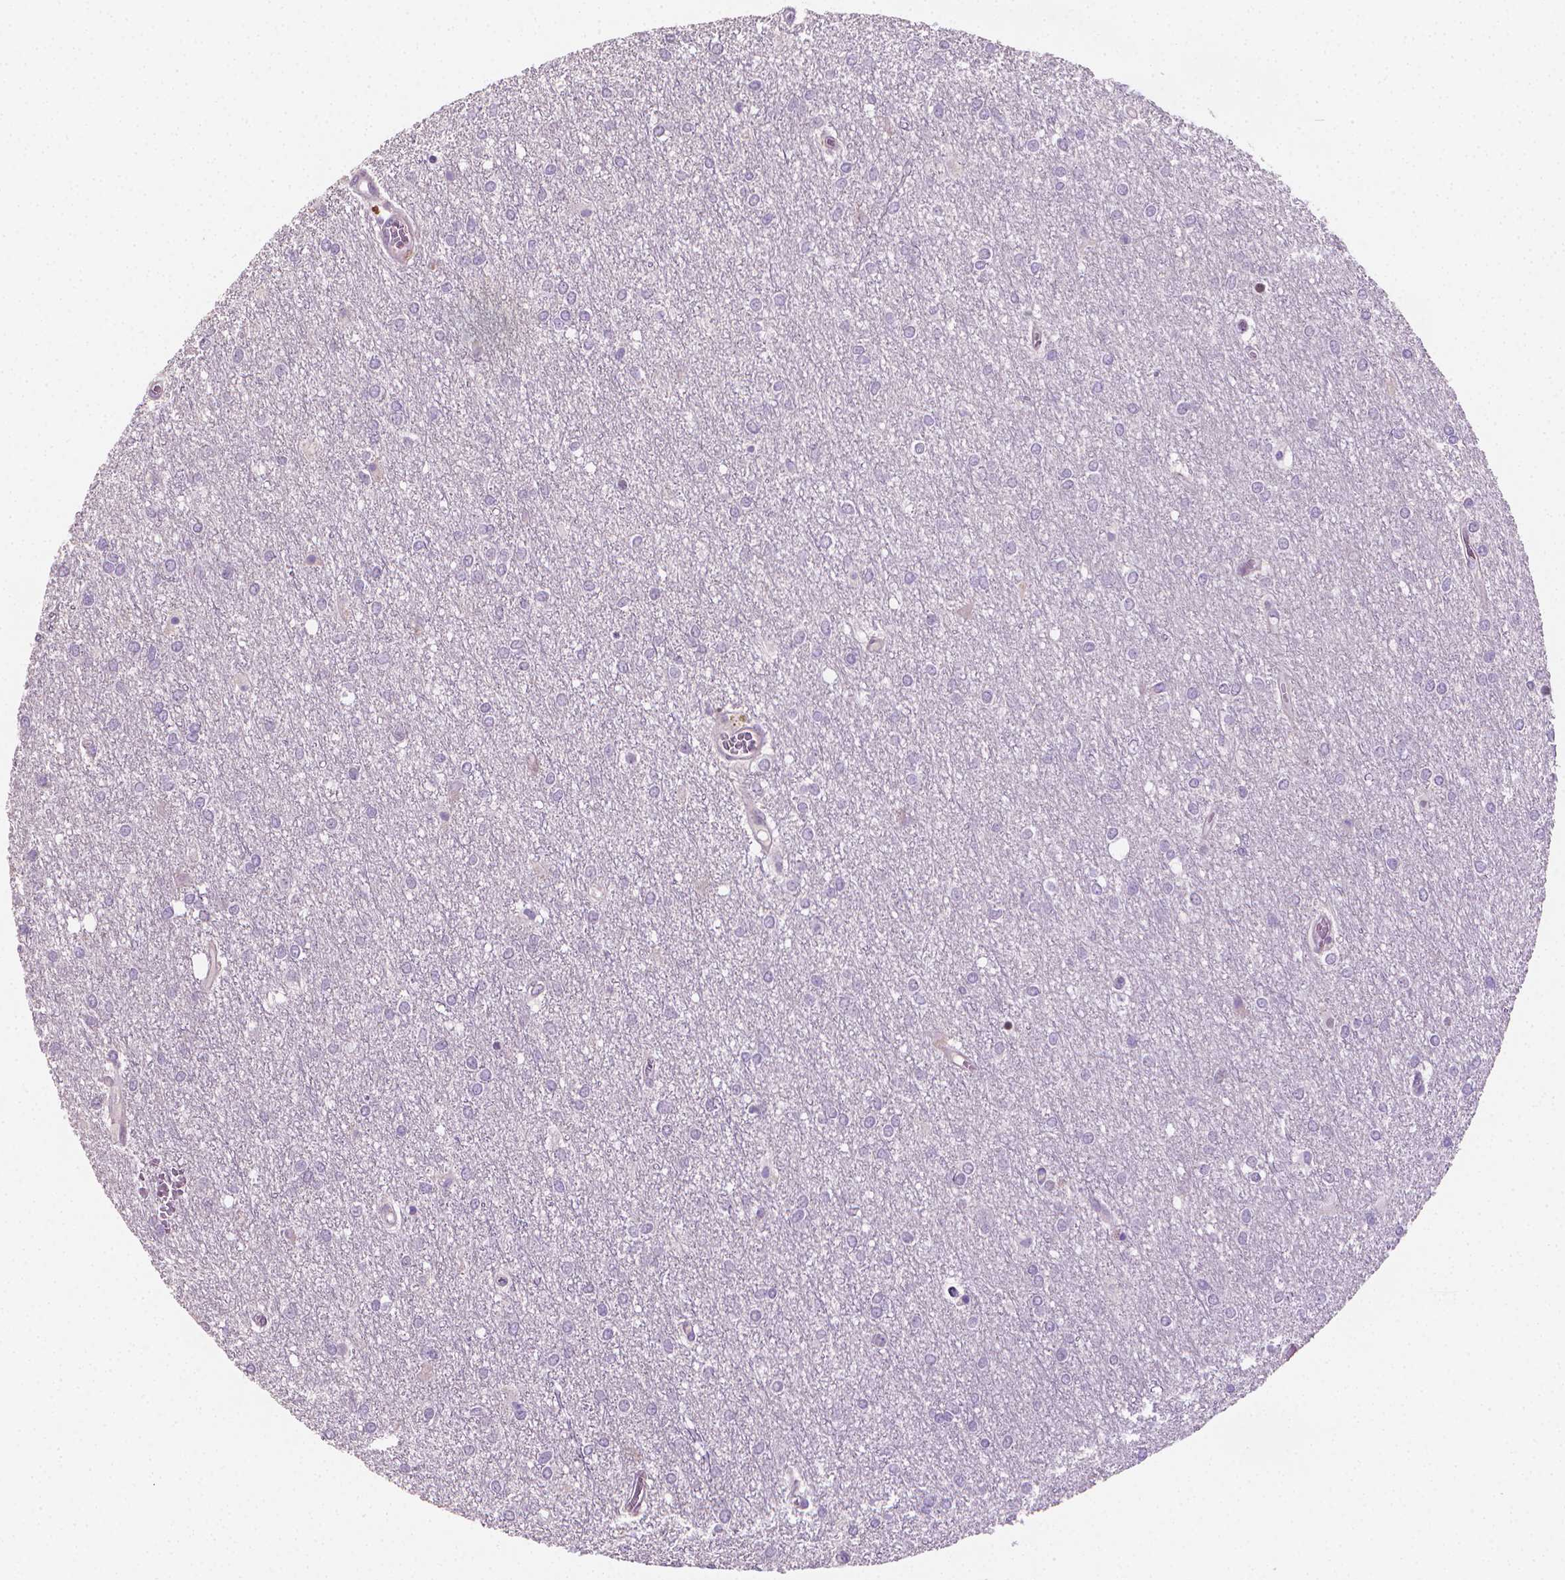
{"staining": {"intensity": "negative", "quantity": "none", "location": "none"}, "tissue": "glioma", "cell_type": "Tumor cells", "image_type": "cancer", "snomed": [{"axis": "morphology", "description": "Glioma, malignant, High grade"}, {"axis": "topography", "description": "Brain"}], "caption": "Malignant glioma (high-grade) stained for a protein using IHC exhibits no staining tumor cells.", "gene": "CLXN", "patient": {"sex": "female", "age": 61}}